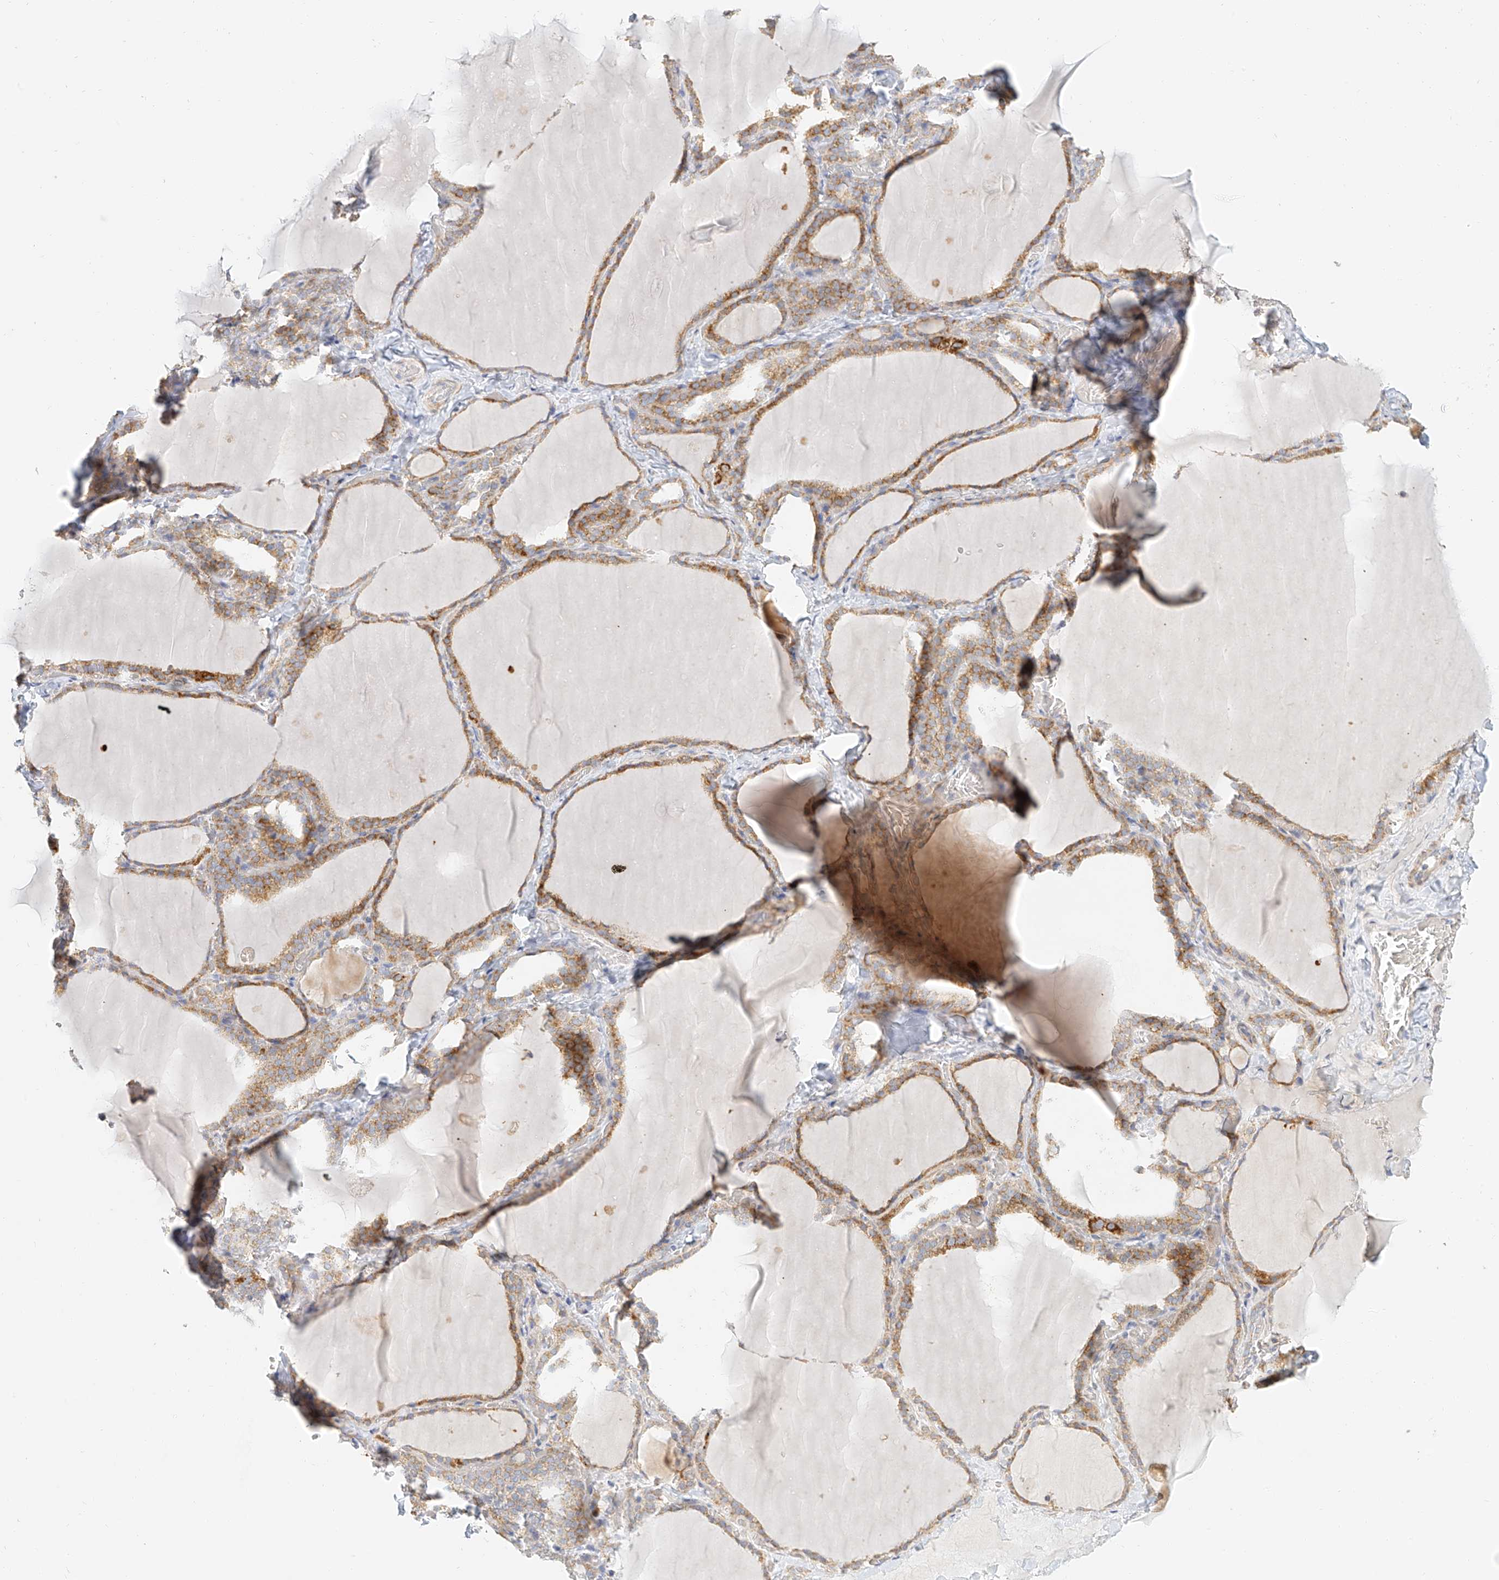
{"staining": {"intensity": "moderate", "quantity": ">75%", "location": "cytoplasmic/membranous"}, "tissue": "thyroid gland", "cell_type": "Glandular cells", "image_type": "normal", "snomed": [{"axis": "morphology", "description": "Normal tissue, NOS"}, {"axis": "topography", "description": "Thyroid gland"}], "caption": "Immunohistochemical staining of benign thyroid gland displays moderate cytoplasmic/membranous protein staining in approximately >75% of glandular cells. (IHC, brightfield microscopy, high magnification).", "gene": "CXorf58", "patient": {"sex": "female", "age": 22}}